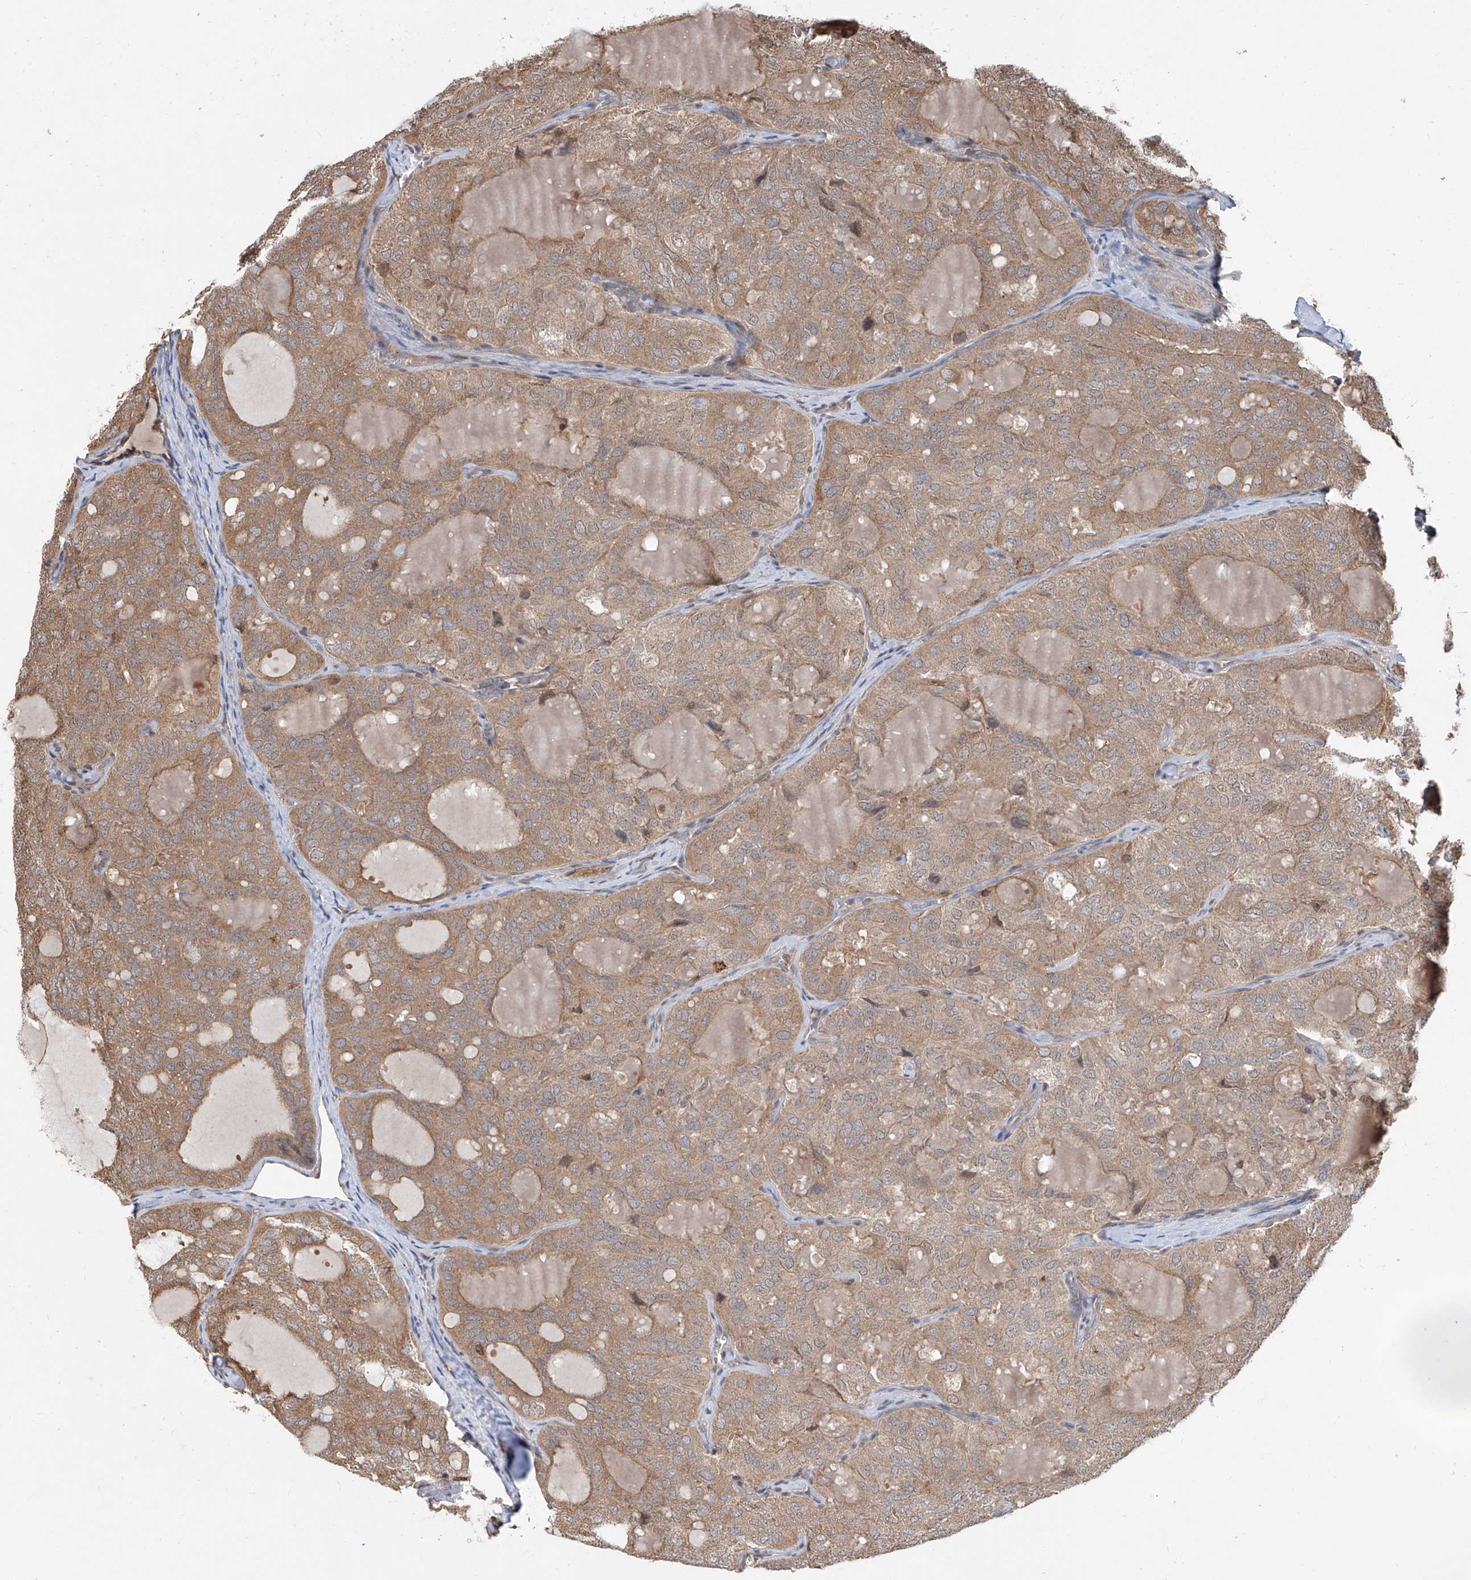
{"staining": {"intensity": "moderate", "quantity": ">75%", "location": "cytoplasmic/membranous"}, "tissue": "thyroid cancer", "cell_type": "Tumor cells", "image_type": "cancer", "snomed": [{"axis": "morphology", "description": "Follicular adenoma carcinoma, NOS"}, {"axis": "topography", "description": "Thyroid gland"}], "caption": "Thyroid cancer (follicular adenoma carcinoma) stained for a protein (brown) displays moderate cytoplasmic/membranous positive staining in approximately >75% of tumor cells.", "gene": "HOXC8", "patient": {"sex": "male", "age": 75}}